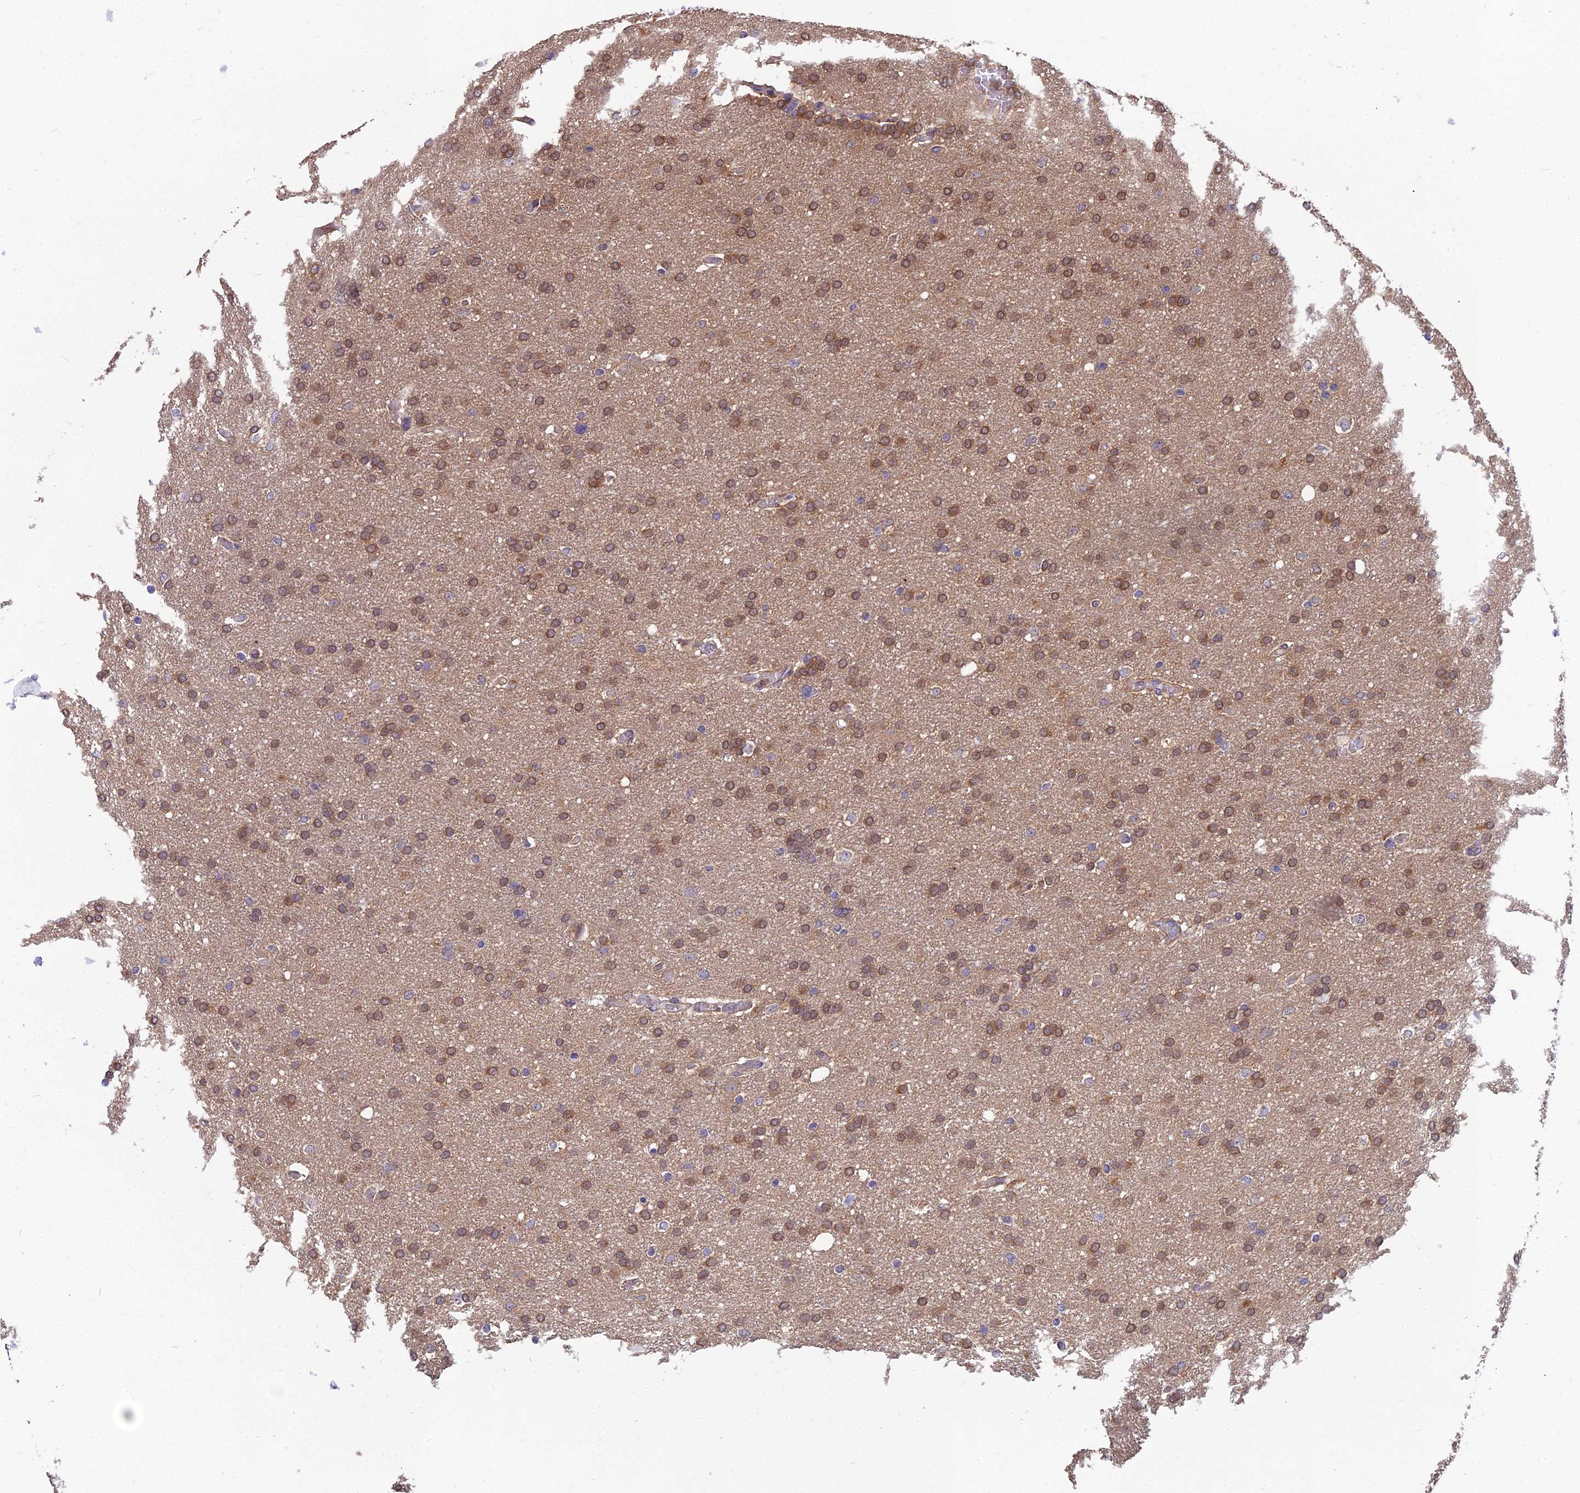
{"staining": {"intensity": "moderate", "quantity": ">75%", "location": "cytoplasmic/membranous"}, "tissue": "glioma", "cell_type": "Tumor cells", "image_type": "cancer", "snomed": [{"axis": "morphology", "description": "Glioma, malignant, High grade"}, {"axis": "topography", "description": "Cerebral cortex"}], "caption": "A micrograph of human glioma stained for a protein reveals moderate cytoplasmic/membranous brown staining in tumor cells.", "gene": "MVD", "patient": {"sex": "female", "age": 36}}